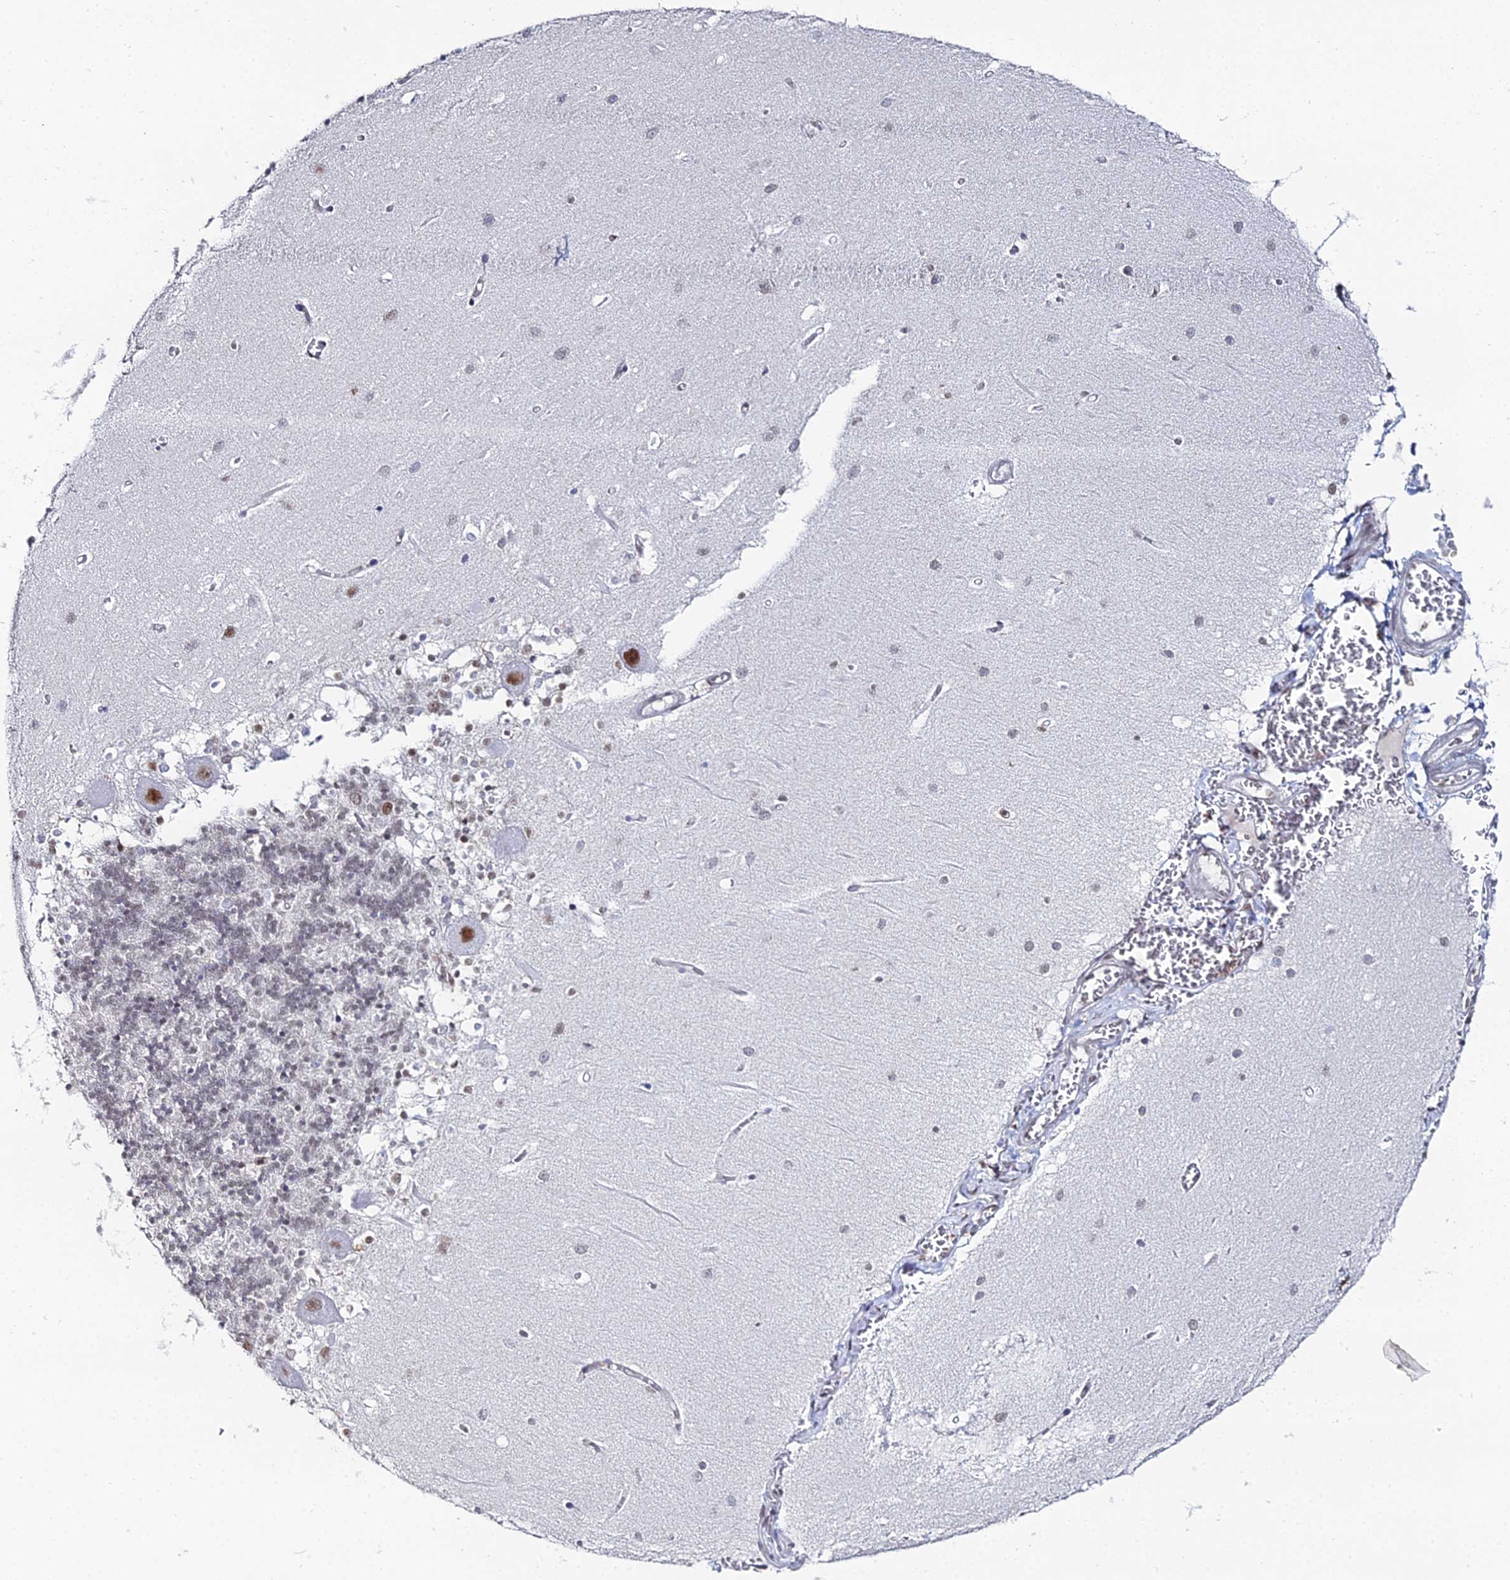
{"staining": {"intensity": "negative", "quantity": "none", "location": "none"}, "tissue": "cerebellum", "cell_type": "Cells in granular layer", "image_type": "normal", "snomed": [{"axis": "morphology", "description": "Normal tissue, NOS"}, {"axis": "topography", "description": "Cerebellum"}], "caption": "Unremarkable cerebellum was stained to show a protein in brown. There is no significant staining in cells in granular layer. Brightfield microscopy of immunohistochemistry stained with DAB (brown) and hematoxylin (blue), captured at high magnification.", "gene": "GSC2", "patient": {"sex": "male", "age": 37}}